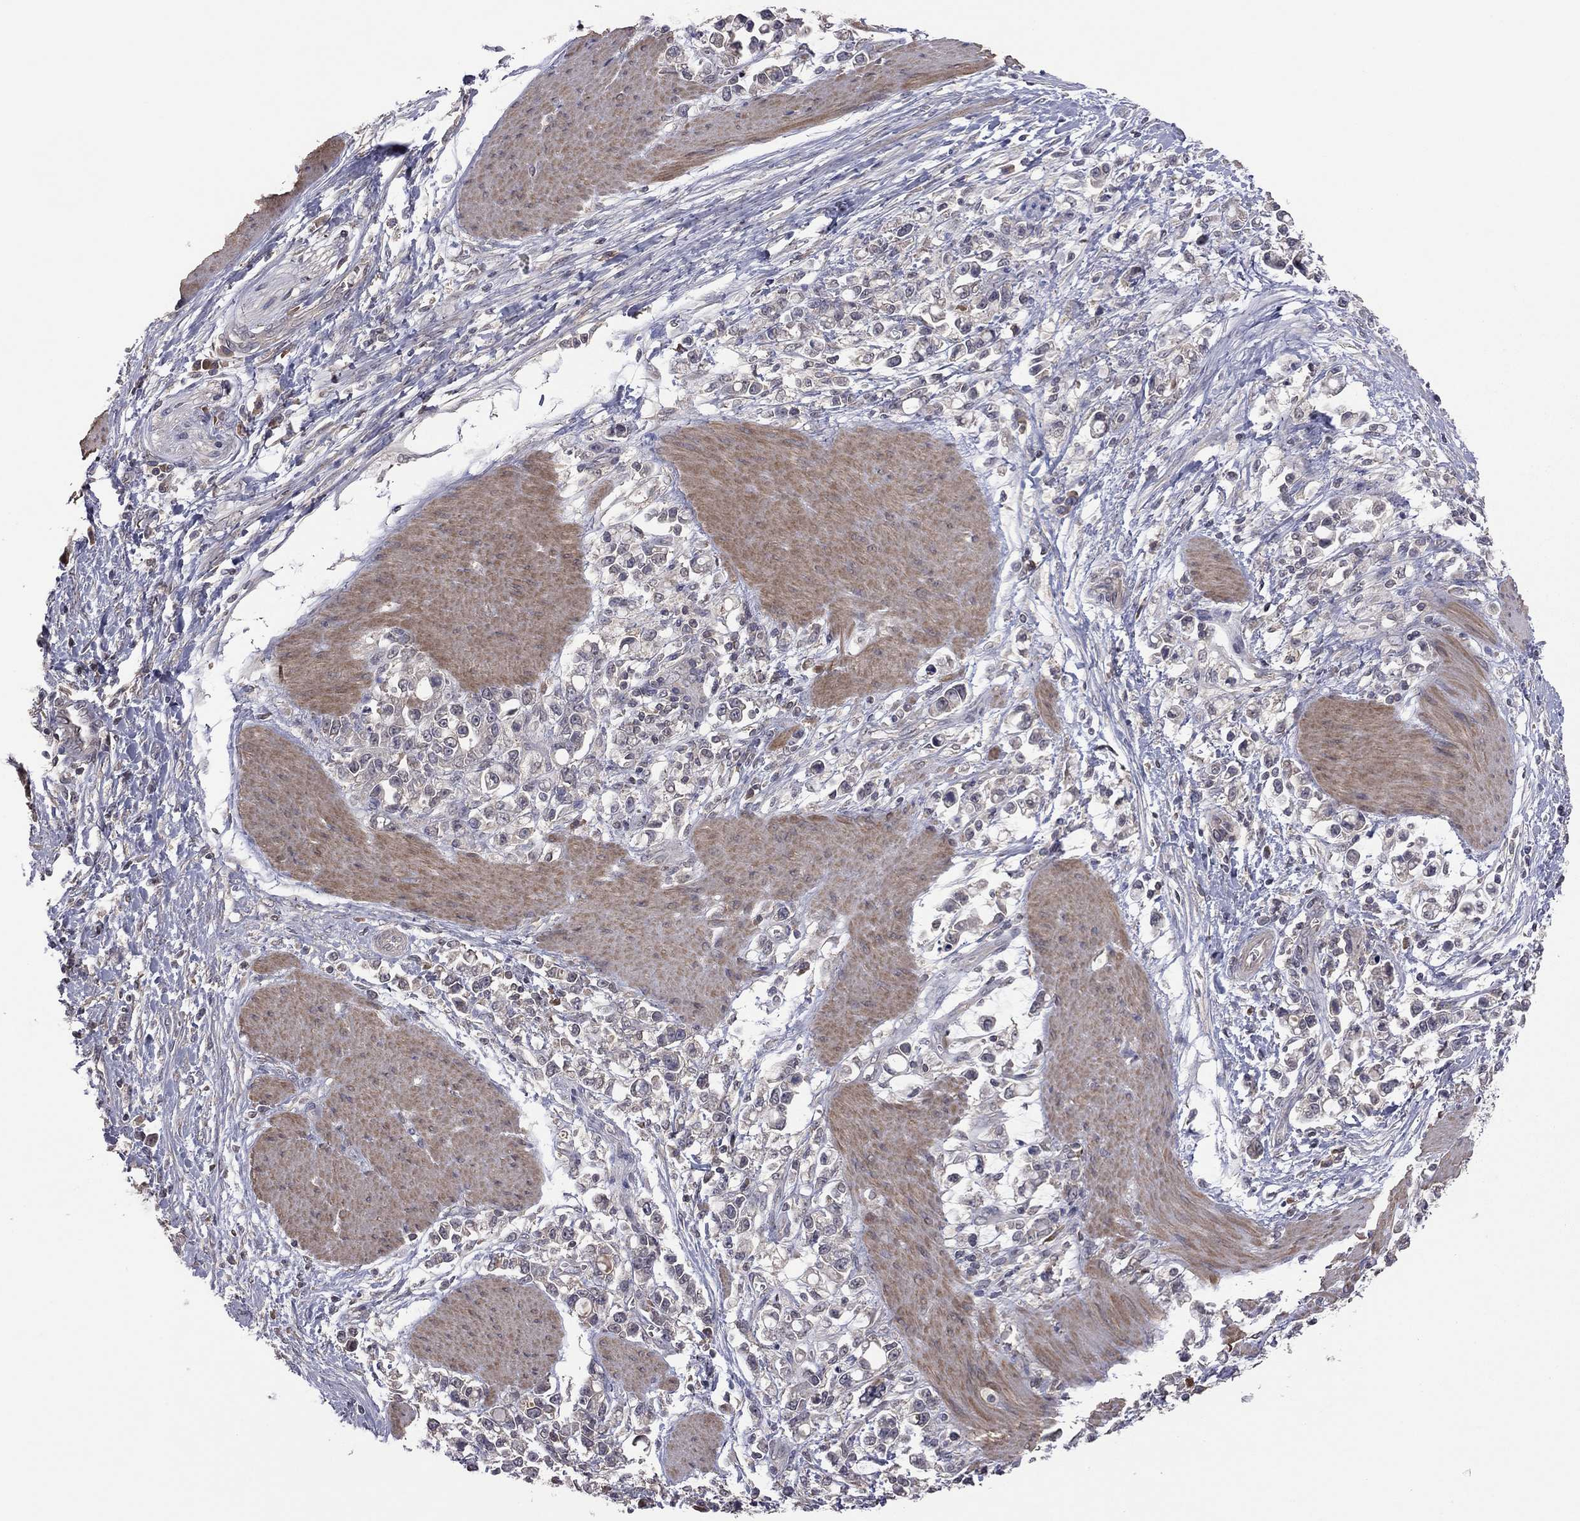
{"staining": {"intensity": "negative", "quantity": "none", "location": "none"}, "tissue": "stomach cancer", "cell_type": "Tumor cells", "image_type": "cancer", "snomed": [{"axis": "morphology", "description": "Adenocarcinoma, NOS"}, {"axis": "topography", "description": "Stomach"}], "caption": "Immunohistochemistry of human adenocarcinoma (stomach) displays no positivity in tumor cells. (DAB (3,3'-diaminobenzidine) immunohistochemistry (IHC) with hematoxylin counter stain).", "gene": "TSNARE1", "patient": {"sex": "male", "age": 63}}